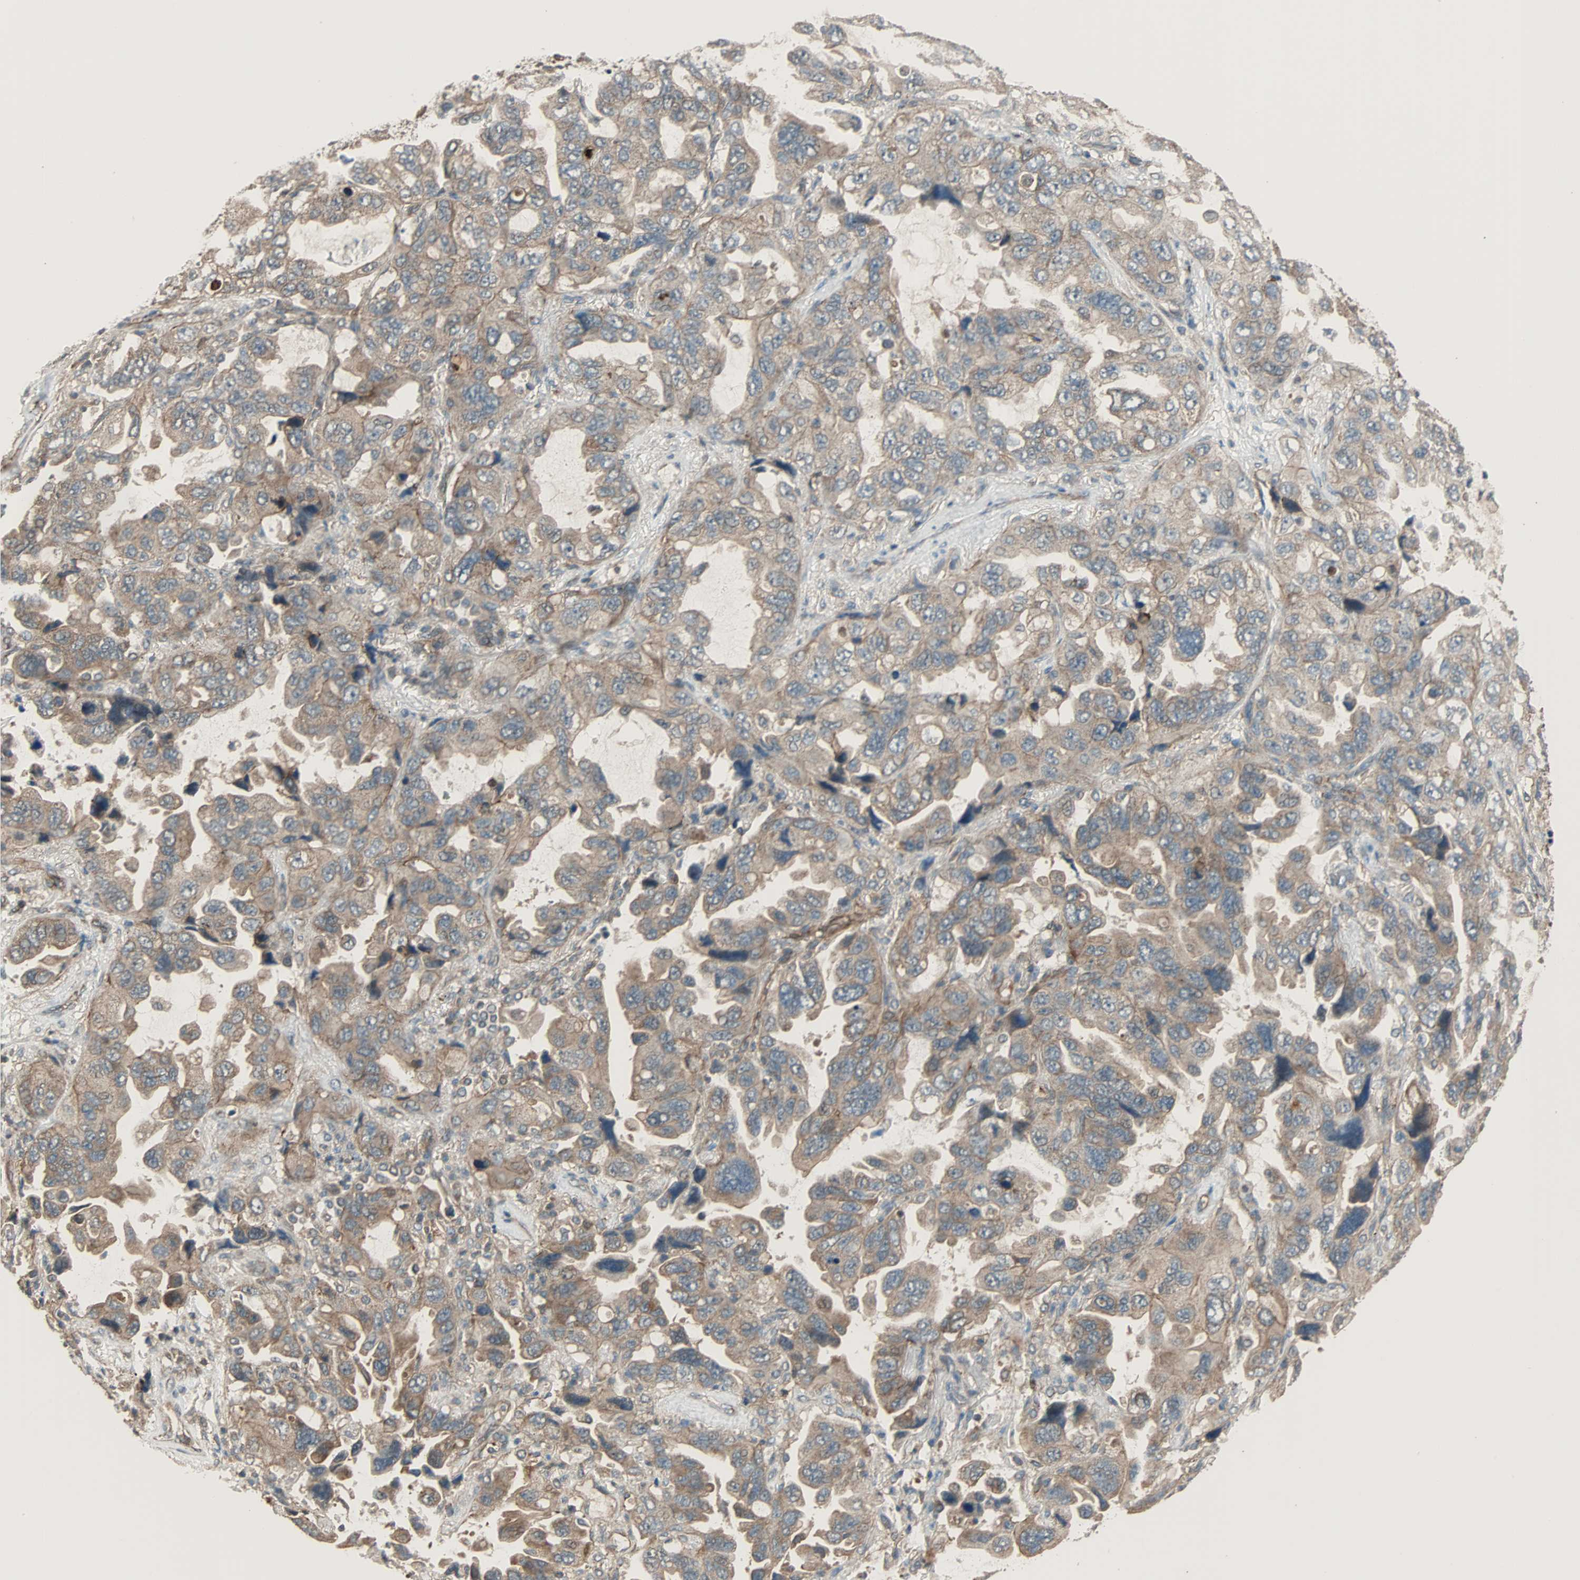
{"staining": {"intensity": "moderate", "quantity": ">75%", "location": "cytoplasmic/membranous"}, "tissue": "lung cancer", "cell_type": "Tumor cells", "image_type": "cancer", "snomed": [{"axis": "morphology", "description": "Squamous cell carcinoma, NOS"}, {"axis": "topography", "description": "Lung"}], "caption": "Immunohistochemical staining of human squamous cell carcinoma (lung) reveals medium levels of moderate cytoplasmic/membranous positivity in approximately >75% of tumor cells.", "gene": "MAP3K21", "patient": {"sex": "female", "age": 73}}